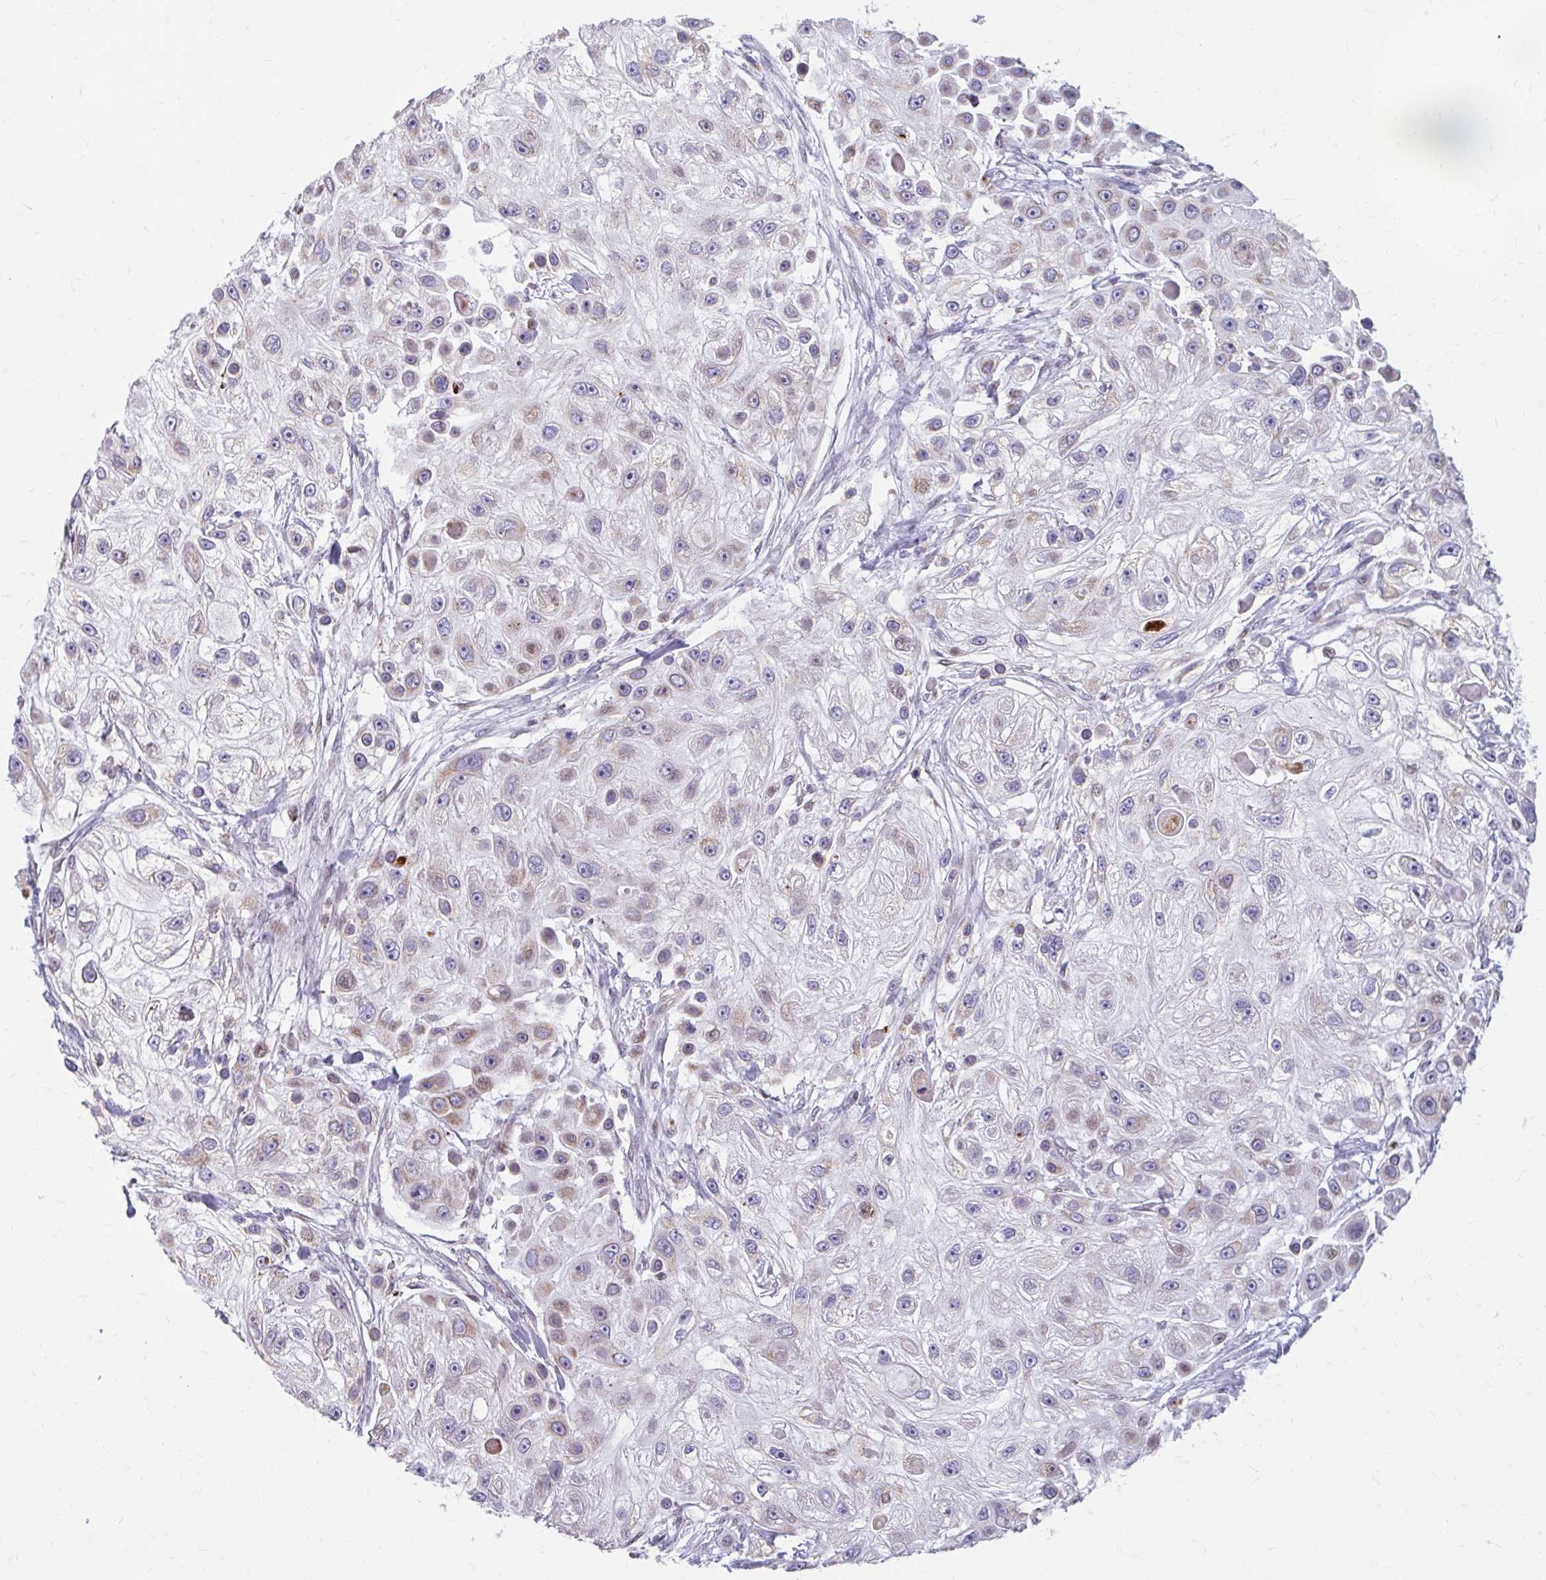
{"staining": {"intensity": "weak", "quantity": "25%-75%", "location": "cytoplasmic/membranous"}, "tissue": "skin cancer", "cell_type": "Tumor cells", "image_type": "cancer", "snomed": [{"axis": "morphology", "description": "Squamous cell carcinoma, NOS"}, {"axis": "topography", "description": "Skin"}], "caption": "Weak cytoplasmic/membranous protein expression is seen in about 25%-75% of tumor cells in skin squamous cell carcinoma. The protein is stained brown, and the nuclei are stained in blue (DAB IHC with brightfield microscopy, high magnification).", "gene": "BEAN1", "patient": {"sex": "male", "age": 67}}